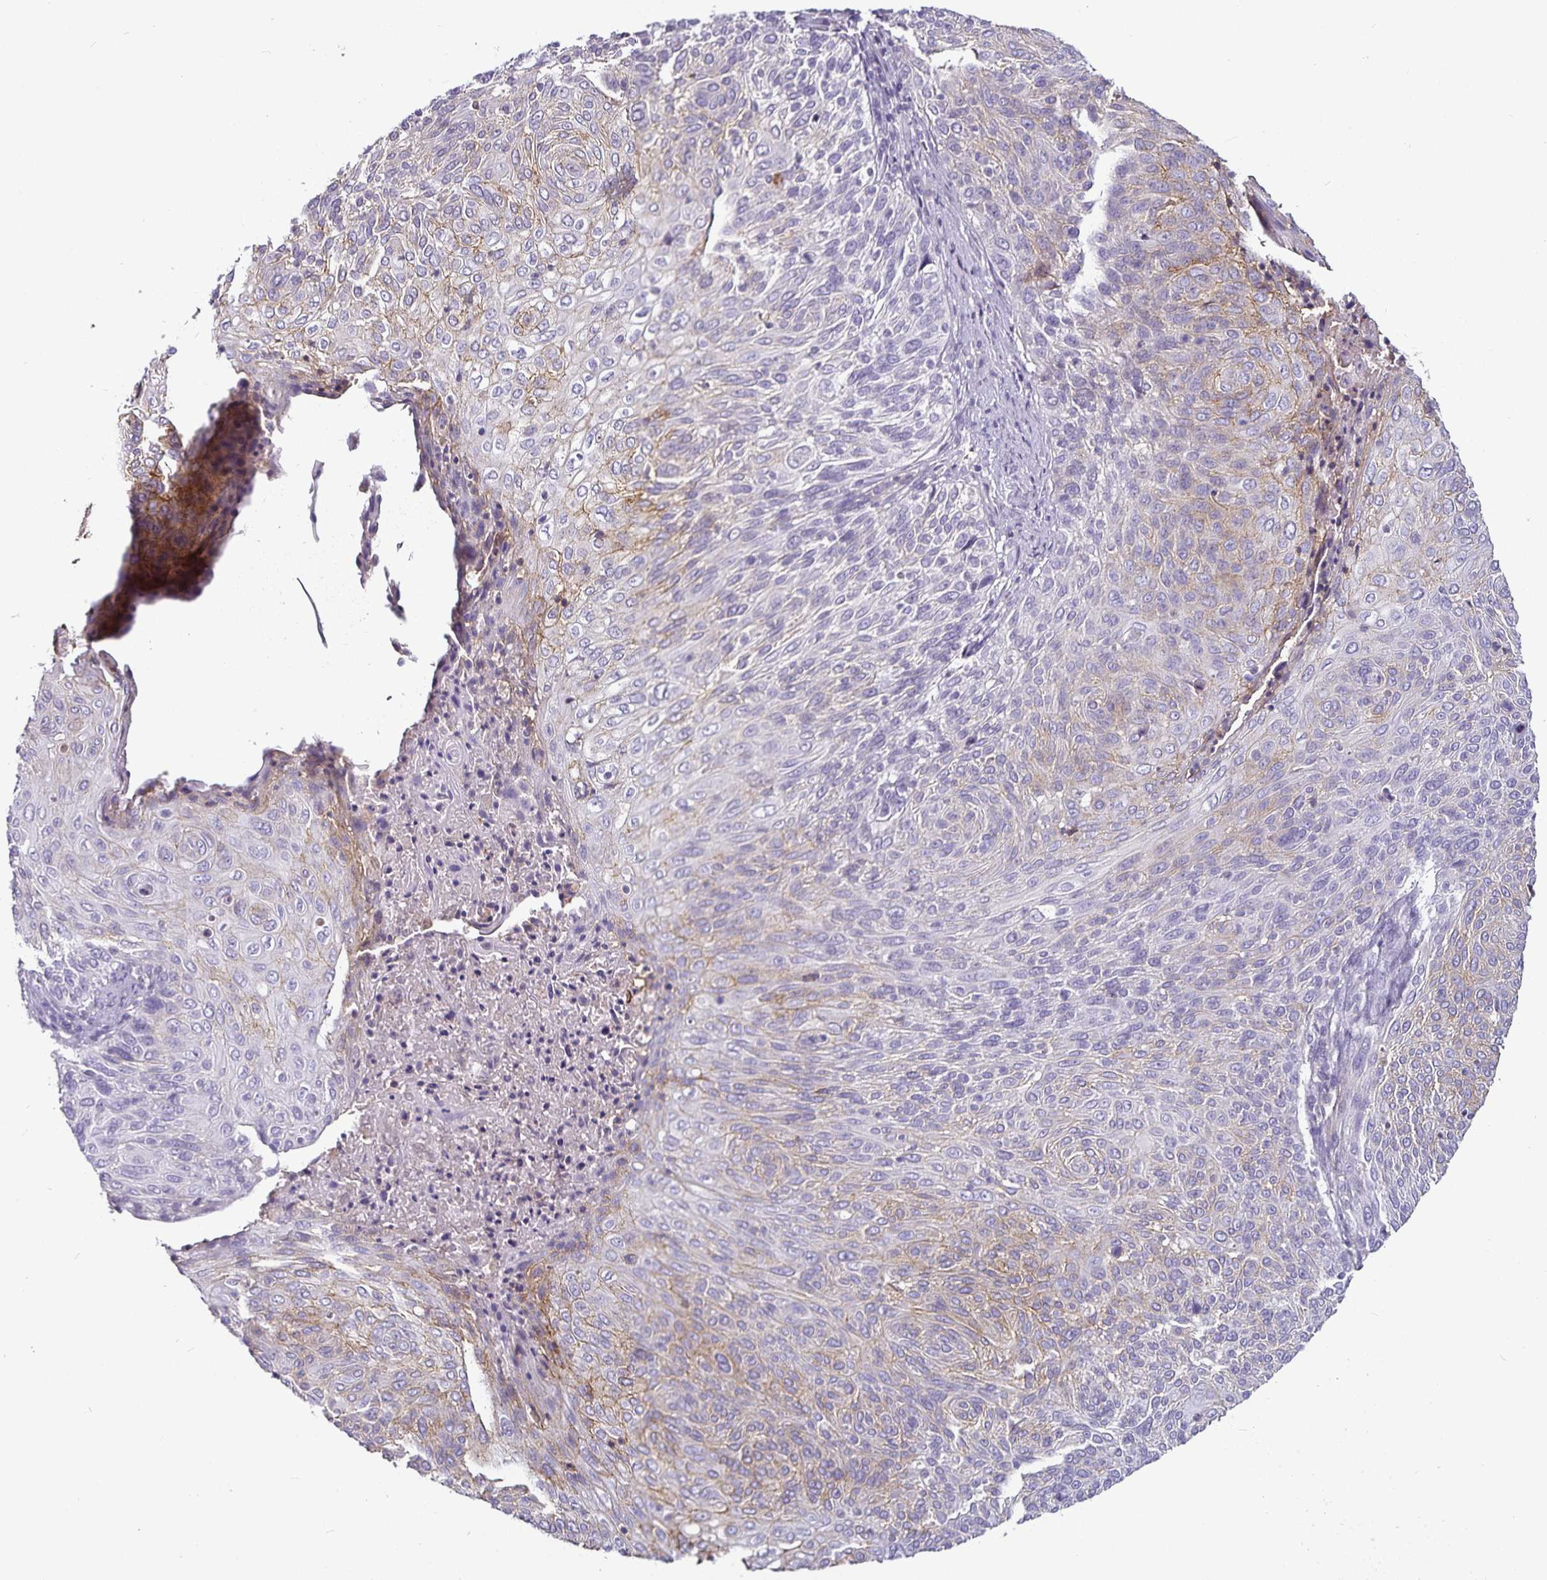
{"staining": {"intensity": "weak", "quantity": "25%-75%", "location": "cytoplasmic/membranous"}, "tissue": "cervical cancer", "cell_type": "Tumor cells", "image_type": "cancer", "snomed": [{"axis": "morphology", "description": "Squamous cell carcinoma, NOS"}, {"axis": "topography", "description": "Cervix"}], "caption": "DAB (3,3'-diaminobenzidine) immunohistochemical staining of human cervical cancer reveals weak cytoplasmic/membranous protein staining in about 25%-75% of tumor cells.", "gene": "CA12", "patient": {"sex": "female", "age": 31}}